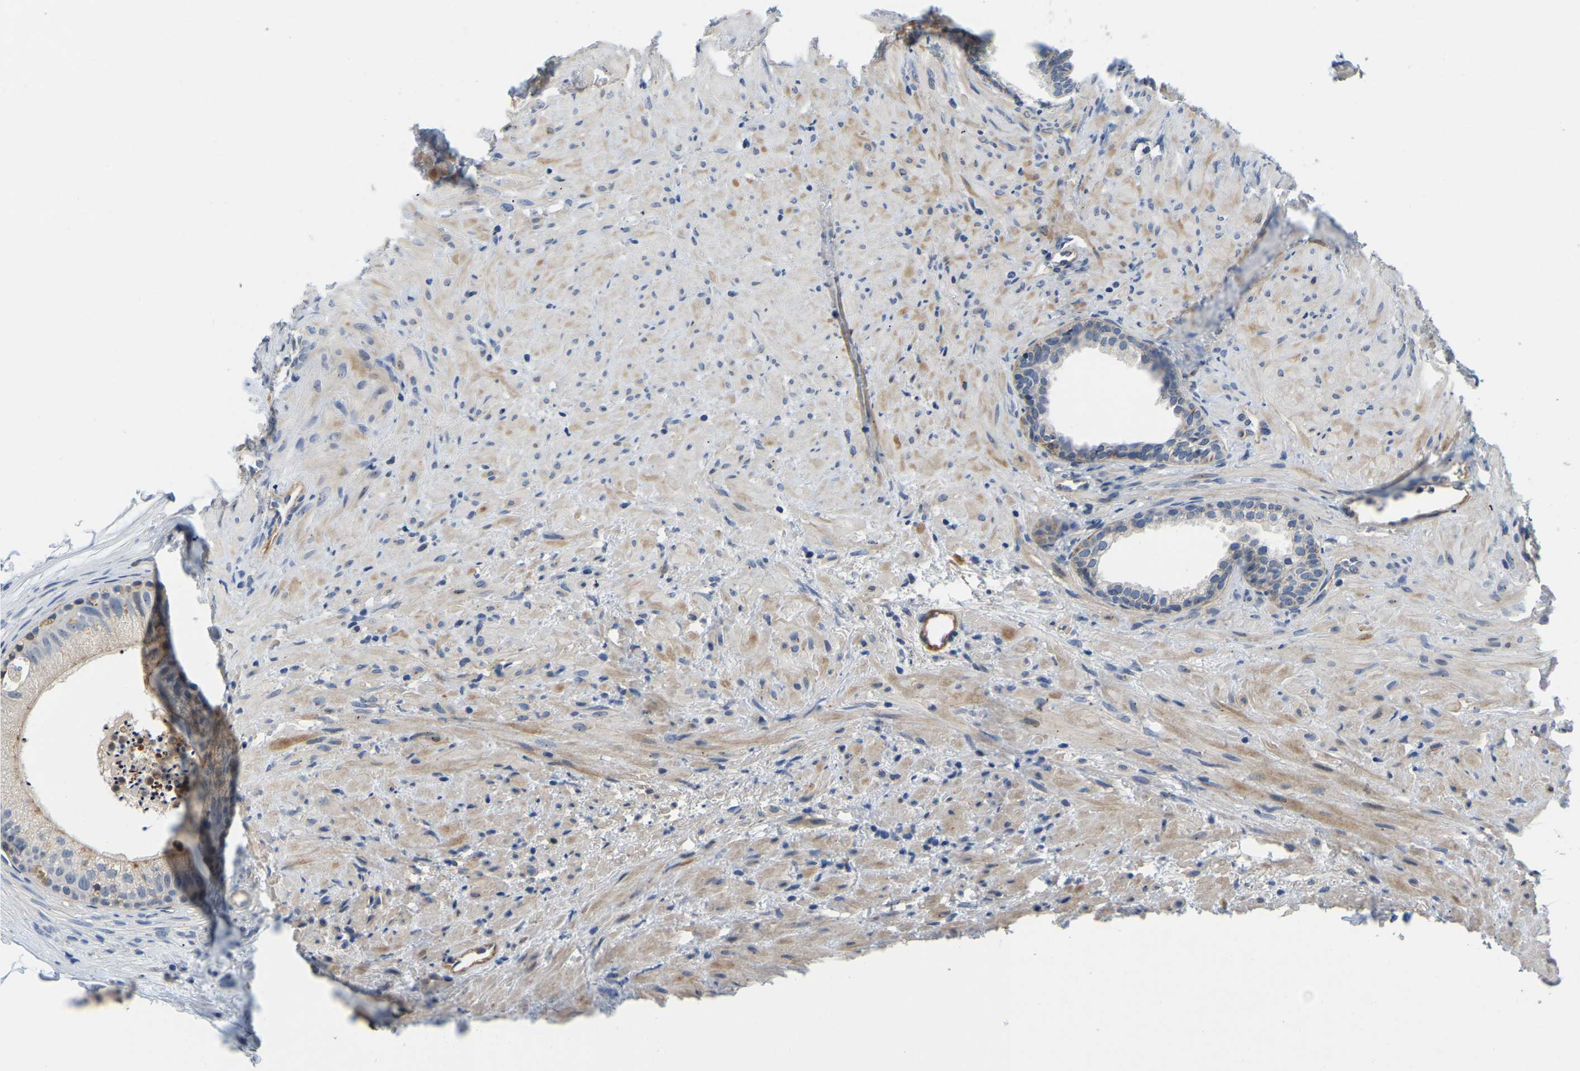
{"staining": {"intensity": "negative", "quantity": "none", "location": "none"}, "tissue": "prostate", "cell_type": "Glandular cells", "image_type": "normal", "snomed": [{"axis": "morphology", "description": "Normal tissue, NOS"}, {"axis": "topography", "description": "Prostate"}], "caption": "There is no significant staining in glandular cells of prostate. (DAB immunohistochemistry (IHC) visualized using brightfield microscopy, high magnification).", "gene": "LIAS", "patient": {"sex": "male", "age": 76}}